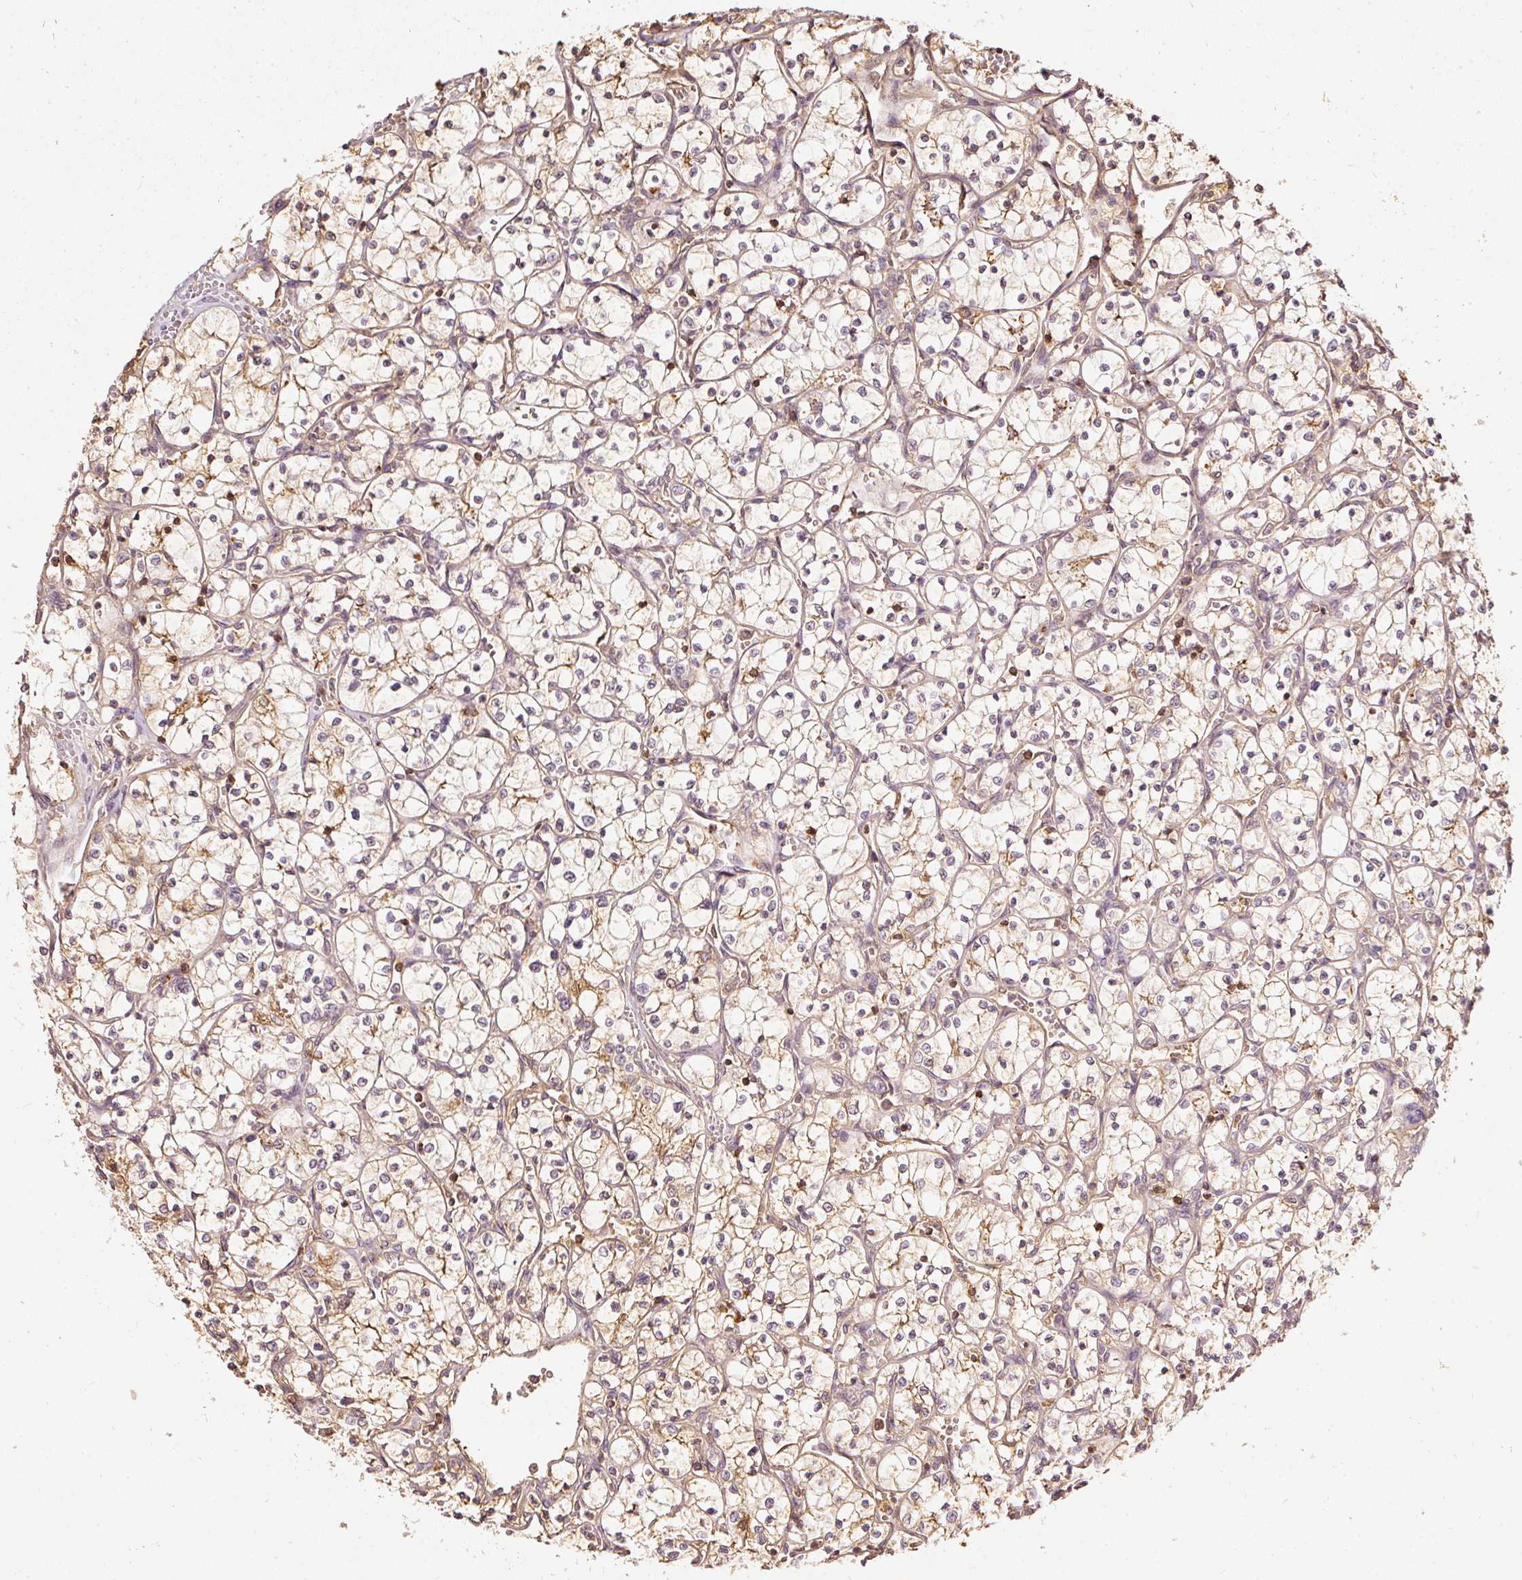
{"staining": {"intensity": "moderate", "quantity": ">75%", "location": "cytoplasmic/membranous"}, "tissue": "renal cancer", "cell_type": "Tumor cells", "image_type": "cancer", "snomed": [{"axis": "morphology", "description": "Adenocarcinoma, NOS"}, {"axis": "topography", "description": "Kidney"}], "caption": "The immunohistochemical stain shows moderate cytoplasmic/membranous staining in tumor cells of renal adenocarcinoma tissue.", "gene": "EVL", "patient": {"sex": "female", "age": 69}}